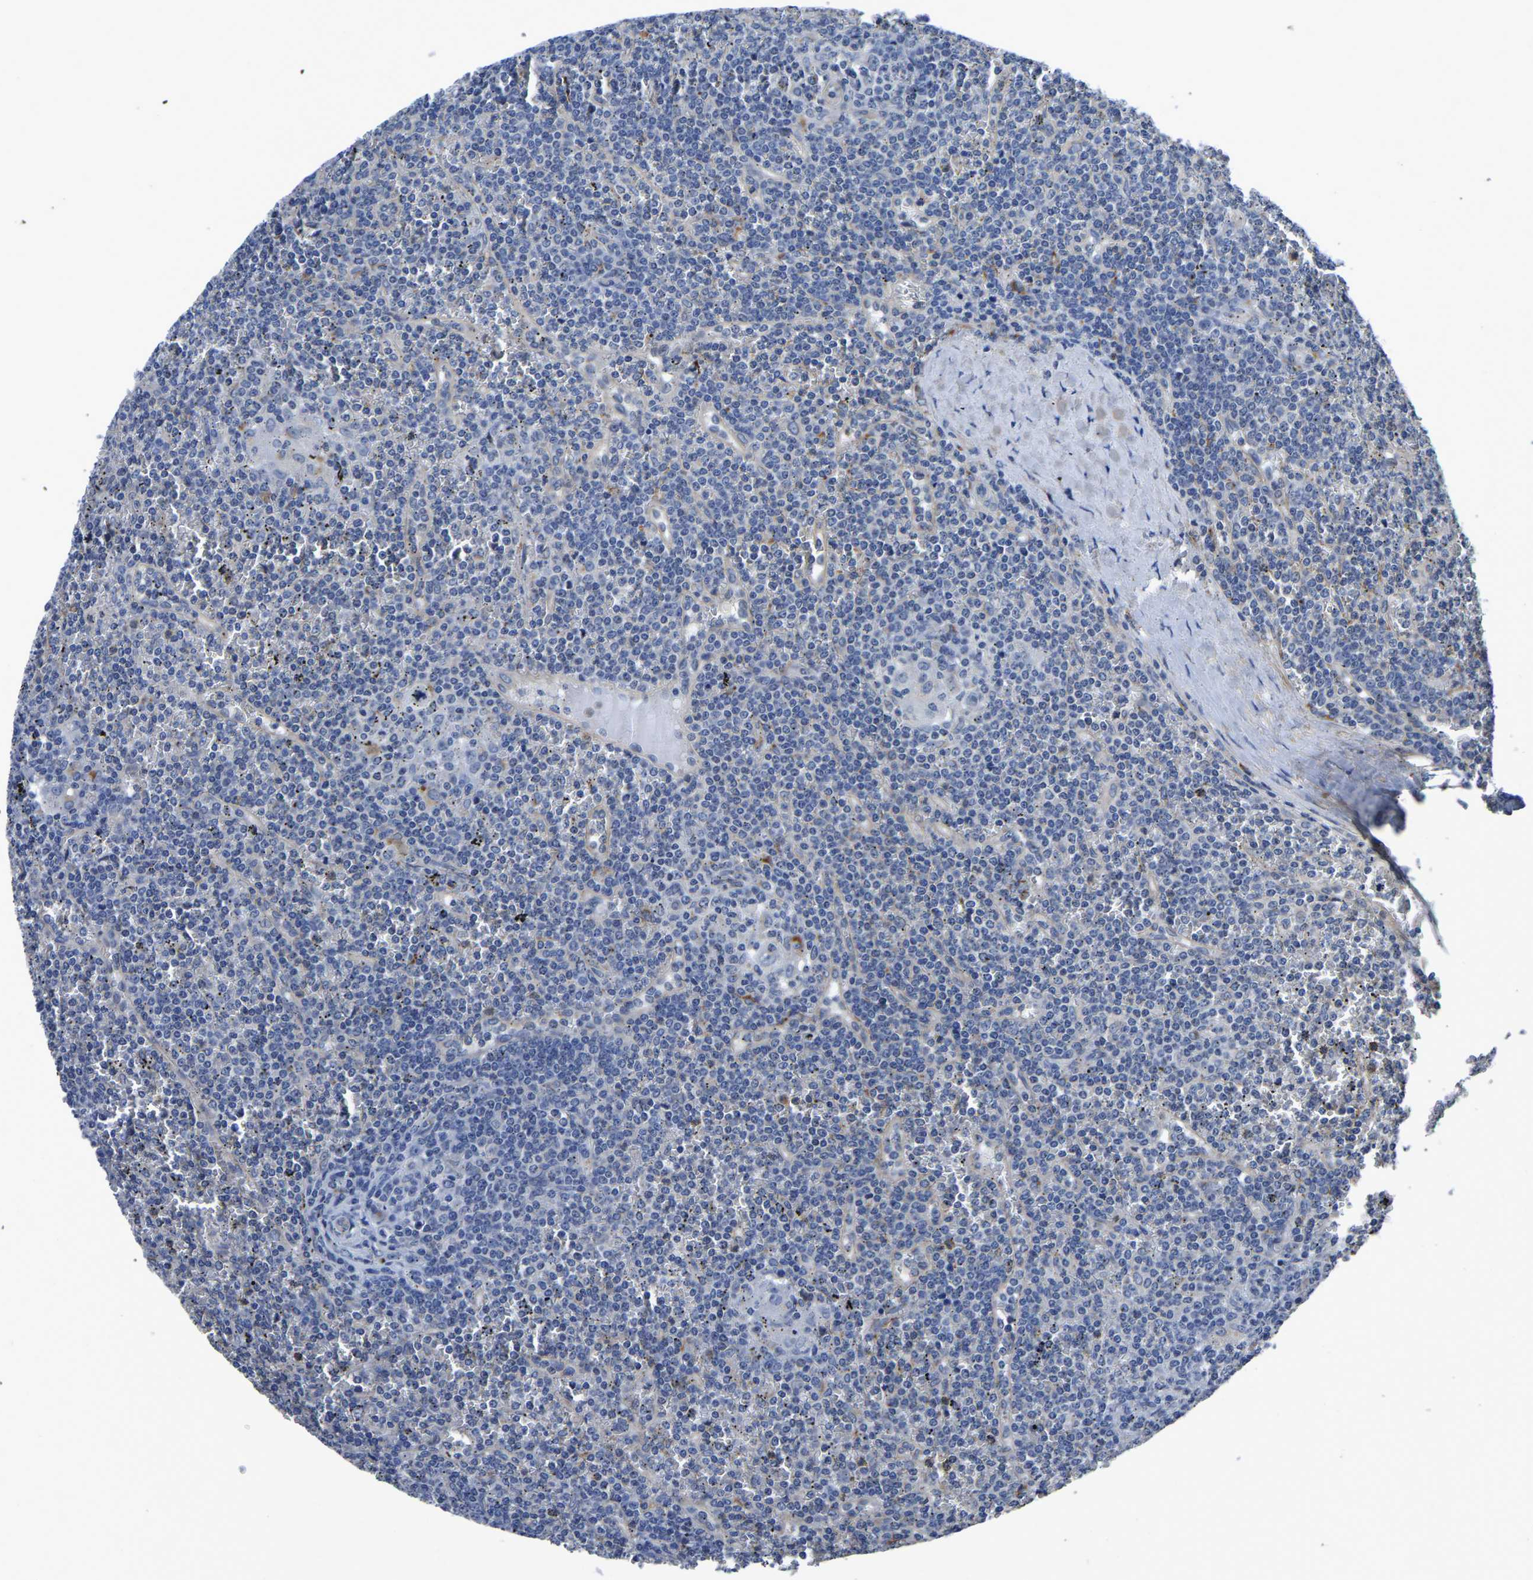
{"staining": {"intensity": "negative", "quantity": "none", "location": "none"}, "tissue": "lymphoma", "cell_type": "Tumor cells", "image_type": "cancer", "snomed": [{"axis": "morphology", "description": "Malignant lymphoma, non-Hodgkin's type, Low grade"}, {"axis": "topography", "description": "Spleen"}], "caption": "This is a image of IHC staining of lymphoma, which shows no staining in tumor cells.", "gene": "PDLIM7", "patient": {"sex": "female", "age": 19}}